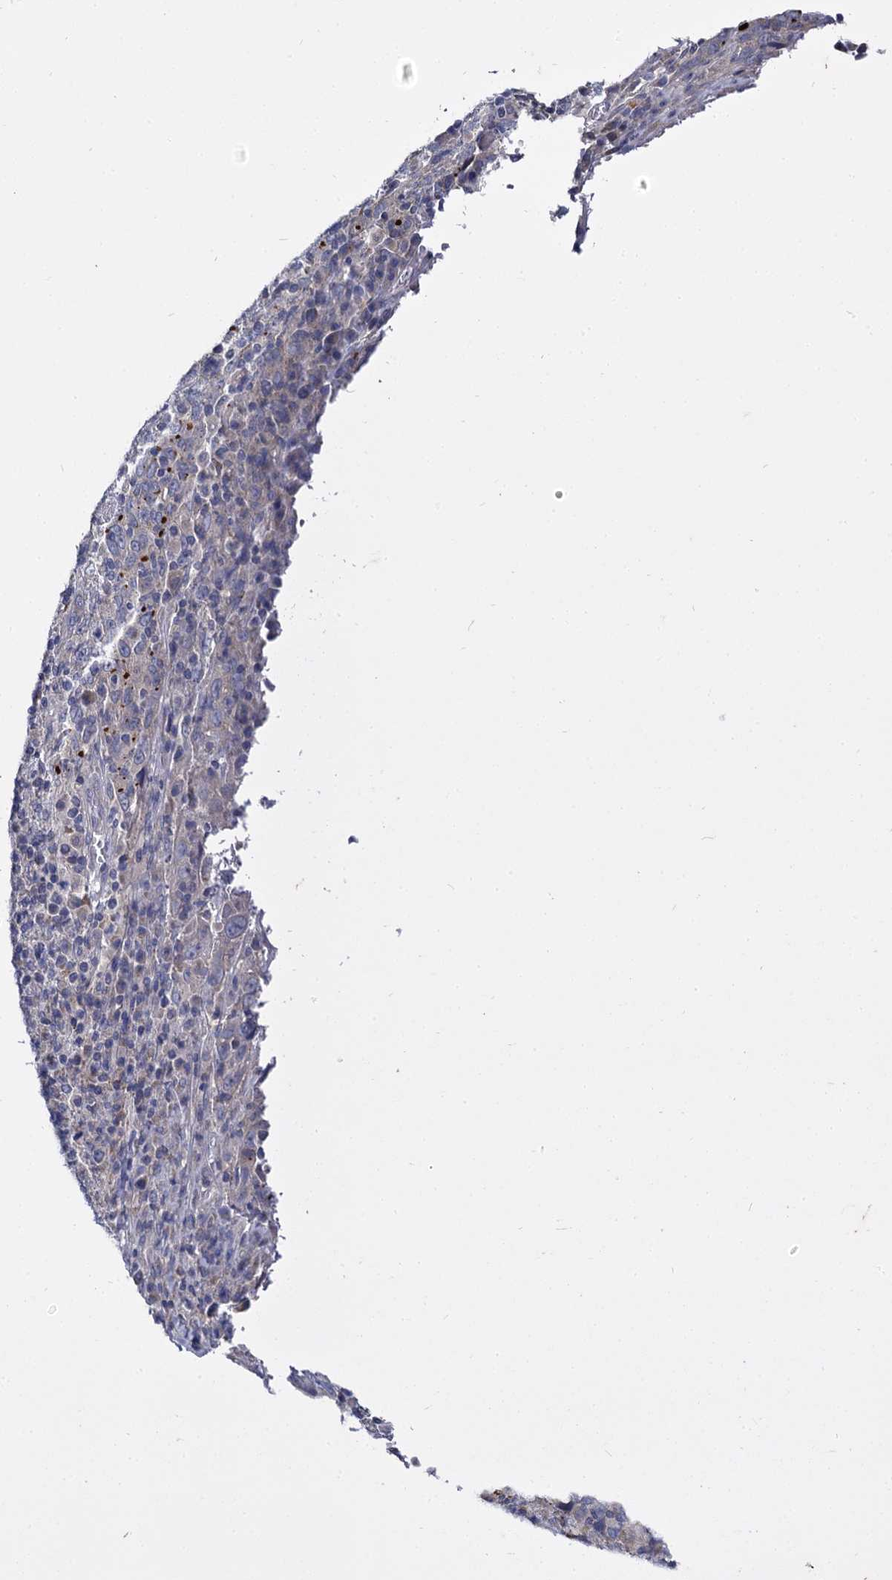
{"staining": {"intensity": "negative", "quantity": "none", "location": "none"}, "tissue": "cervical cancer", "cell_type": "Tumor cells", "image_type": "cancer", "snomed": [{"axis": "morphology", "description": "Squamous cell carcinoma, NOS"}, {"axis": "topography", "description": "Cervix"}], "caption": "Cervical cancer was stained to show a protein in brown. There is no significant positivity in tumor cells.", "gene": "PANX2", "patient": {"sex": "female", "age": 46}}